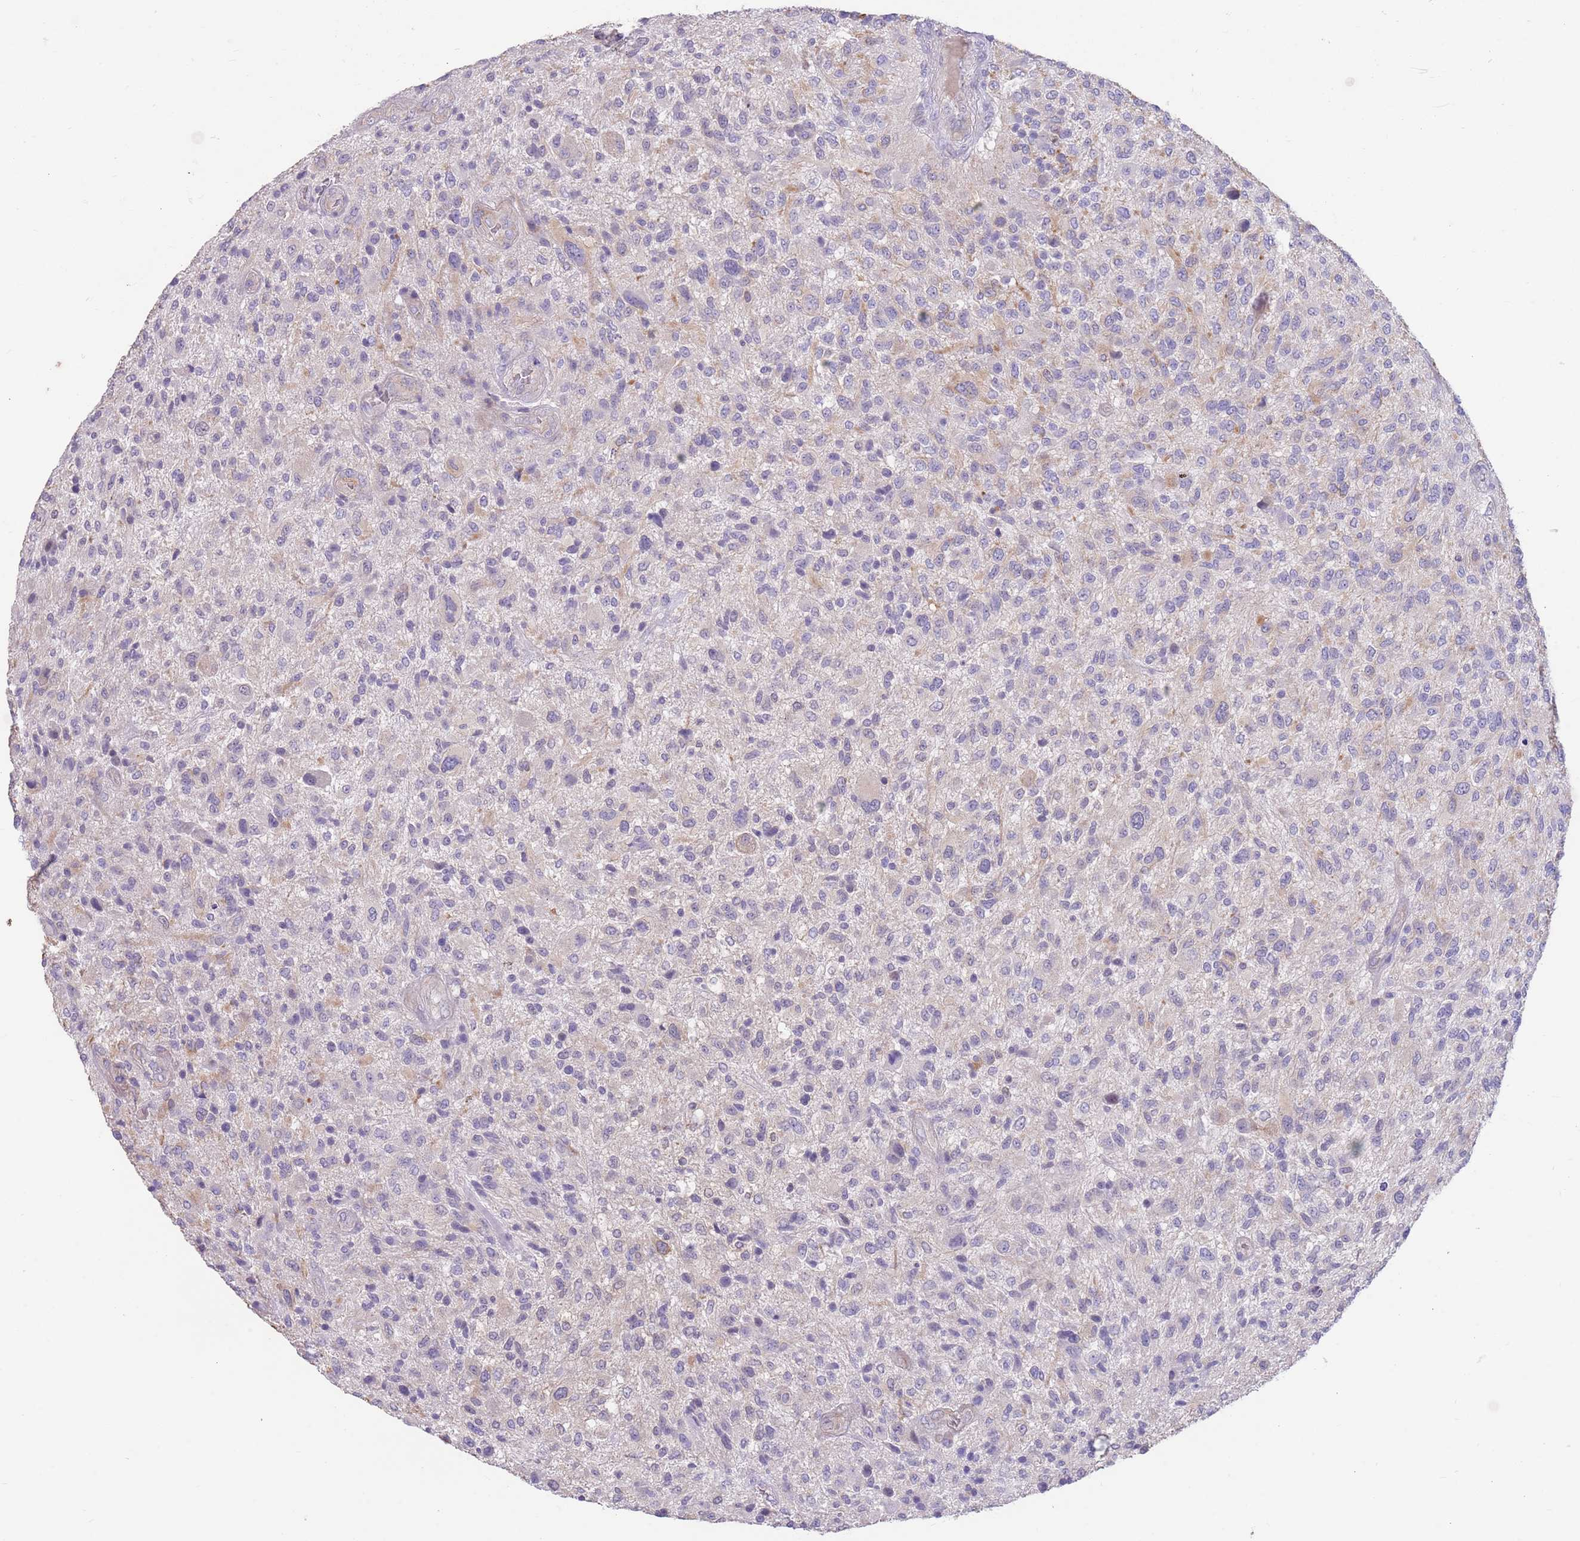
{"staining": {"intensity": "negative", "quantity": "none", "location": "none"}, "tissue": "glioma", "cell_type": "Tumor cells", "image_type": "cancer", "snomed": [{"axis": "morphology", "description": "Glioma, malignant, High grade"}, {"axis": "topography", "description": "Brain"}], "caption": "IHC micrograph of glioma stained for a protein (brown), which exhibits no expression in tumor cells. (Stains: DAB (3,3'-diaminobenzidine) IHC with hematoxylin counter stain, Microscopy: brightfield microscopy at high magnification).", "gene": "ZNF14", "patient": {"sex": "male", "age": 47}}